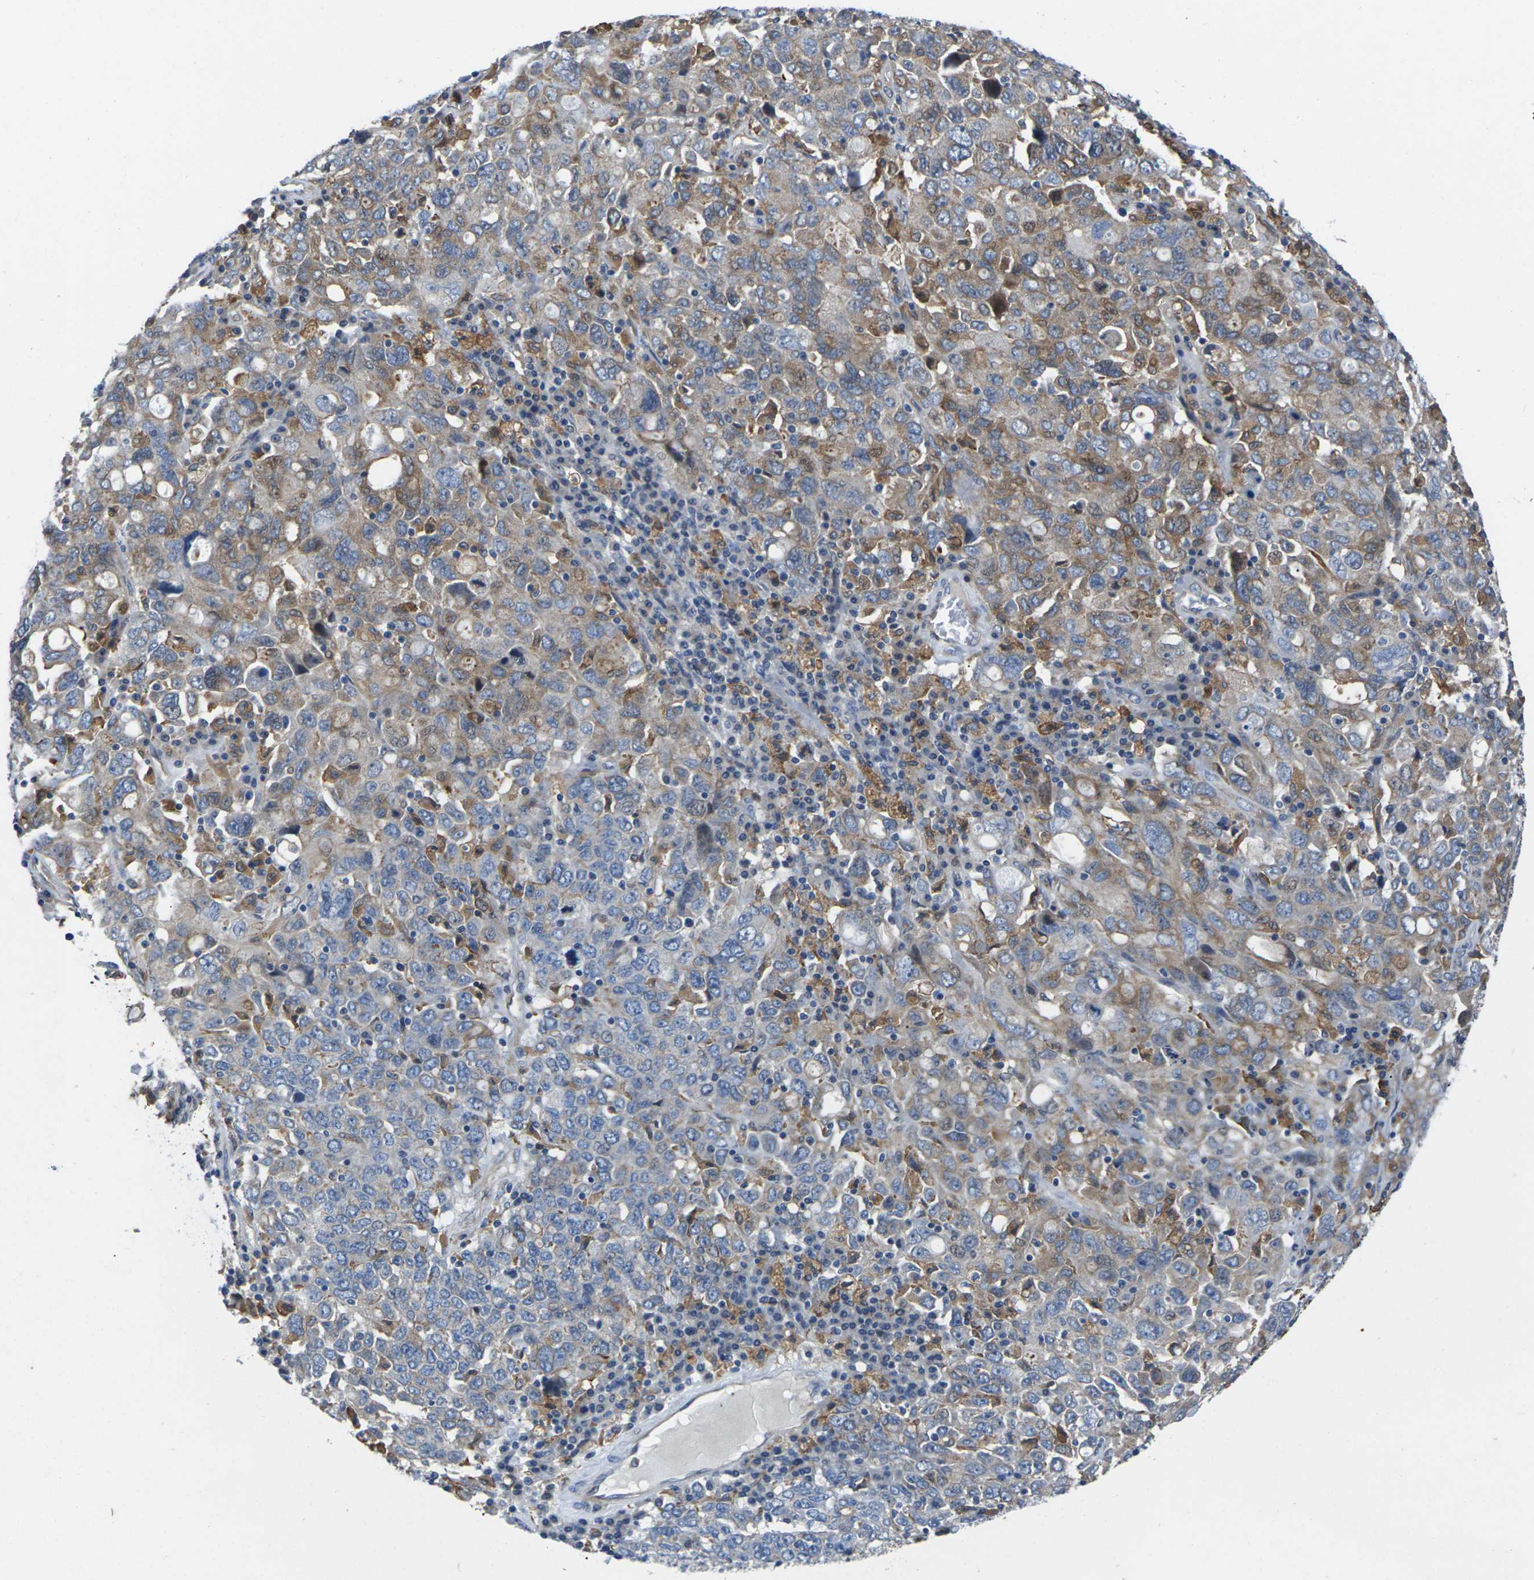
{"staining": {"intensity": "moderate", "quantity": "25%-75%", "location": "cytoplasmic/membranous"}, "tissue": "ovarian cancer", "cell_type": "Tumor cells", "image_type": "cancer", "snomed": [{"axis": "morphology", "description": "Carcinoma, endometroid"}, {"axis": "topography", "description": "Ovary"}], "caption": "Immunohistochemistry (IHC) staining of ovarian cancer, which demonstrates medium levels of moderate cytoplasmic/membranous expression in approximately 25%-75% of tumor cells indicating moderate cytoplasmic/membranous protein staining. The staining was performed using DAB (brown) for protein detection and nuclei were counterstained in hematoxylin (blue).", "gene": "SCNN1A", "patient": {"sex": "female", "age": 62}}